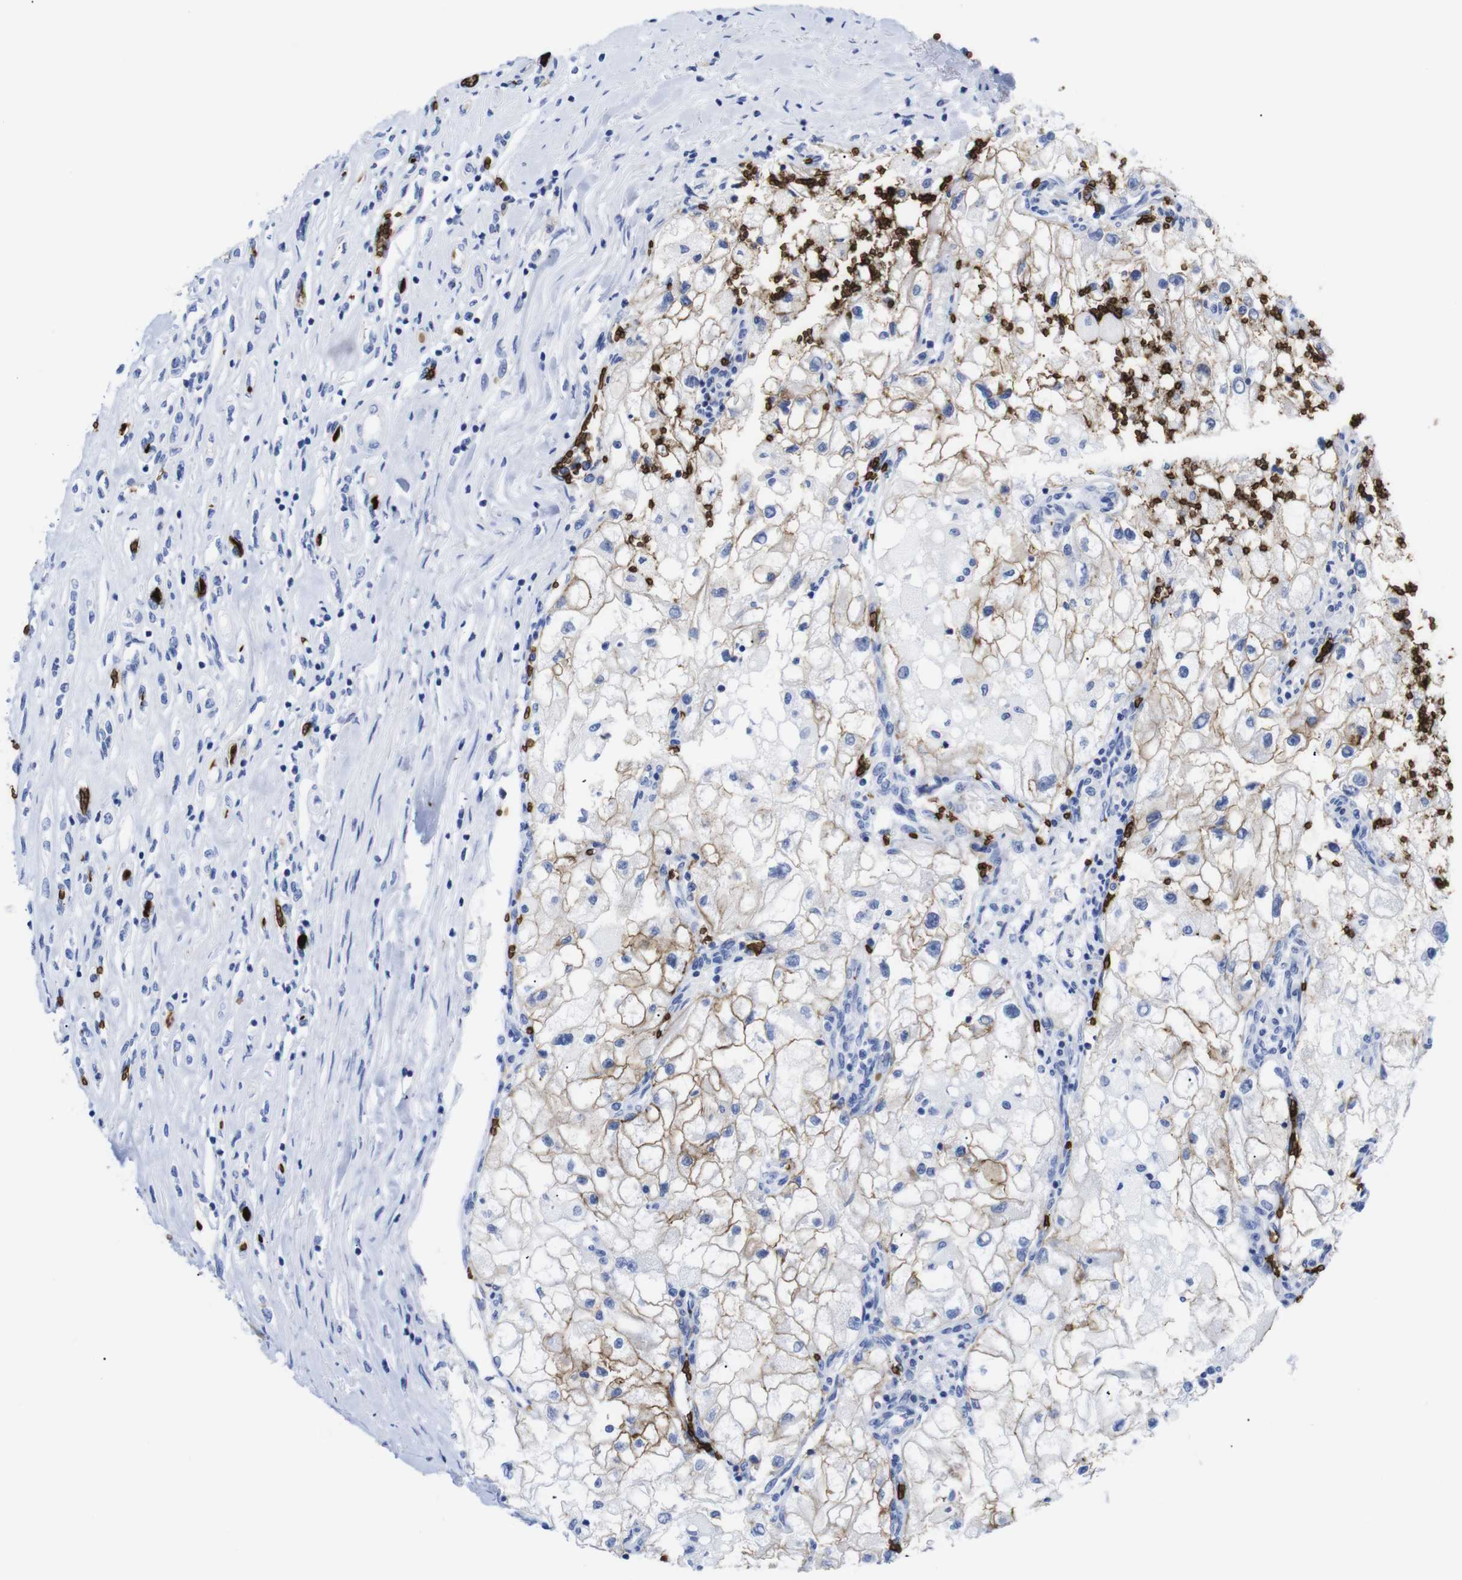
{"staining": {"intensity": "moderate", "quantity": "<25%", "location": "cytoplasmic/membranous"}, "tissue": "renal cancer", "cell_type": "Tumor cells", "image_type": "cancer", "snomed": [{"axis": "morphology", "description": "Adenocarcinoma, NOS"}, {"axis": "topography", "description": "Kidney"}], "caption": "Brown immunohistochemical staining in renal adenocarcinoma displays moderate cytoplasmic/membranous positivity in about <25% of tumor cells. The protein of interest is shown in brown color, while the nuclei are stained blue.", "gene": "S1PR2", "patient": {"sex": "female", "age": 70}}